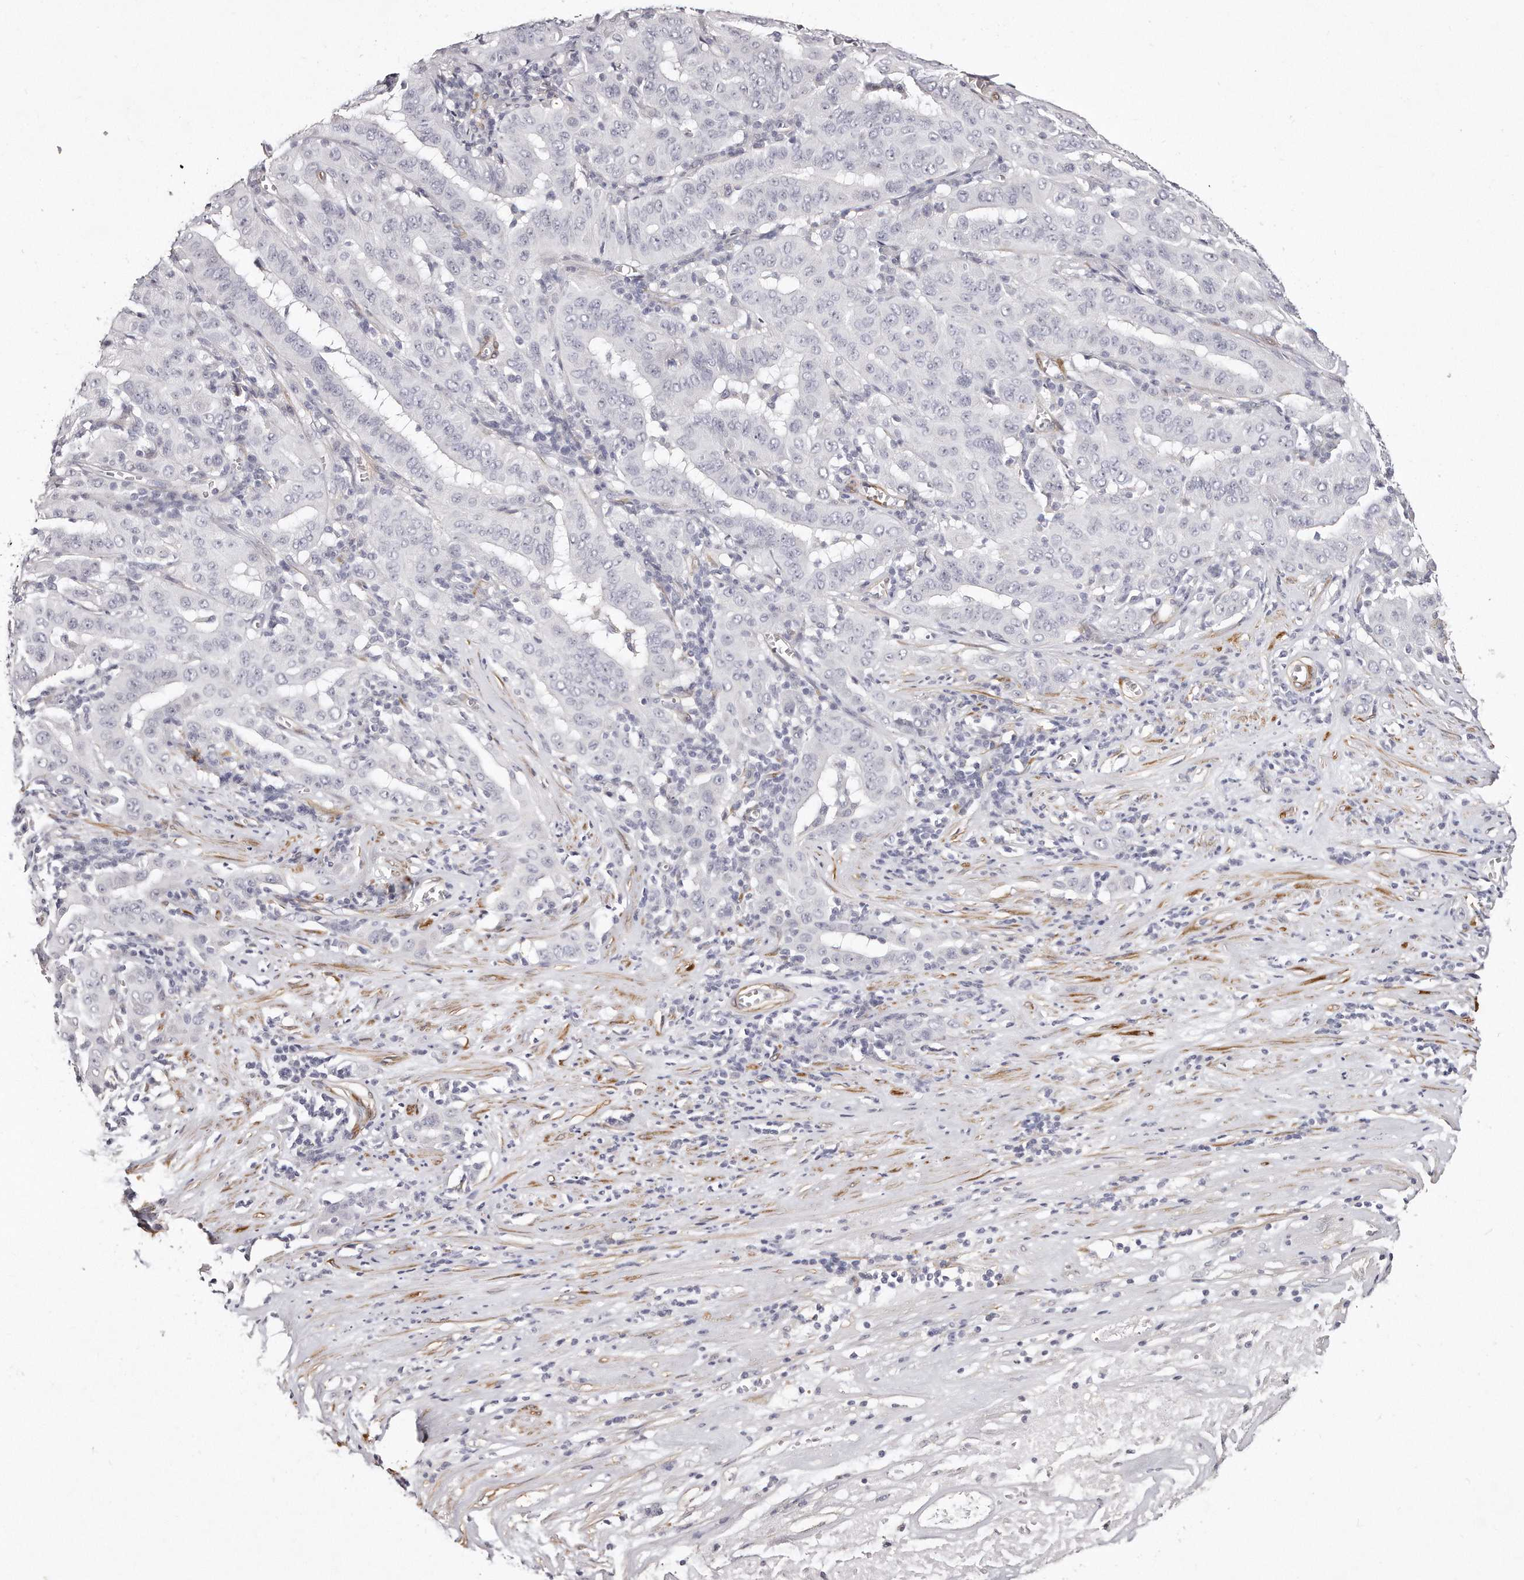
{"staining": {"intensity": "negative", "quantity": "none", "location": "none"}, "tissue": "pancreatic cancer", "cell_type": "Tumor cells", "image_type": "cancer", "snomed": [{"axis": "morphology", "description": "Adenocarcinoma, NOS"}, {"axis": "topography", "description": "Pancreas"}], "caption": "Photomicrograph shows no protein staining in tumor cells of pancreatic cancer tissue.", "gene": "LMOD1", "patient": {"sex": "male", "age": 63}}